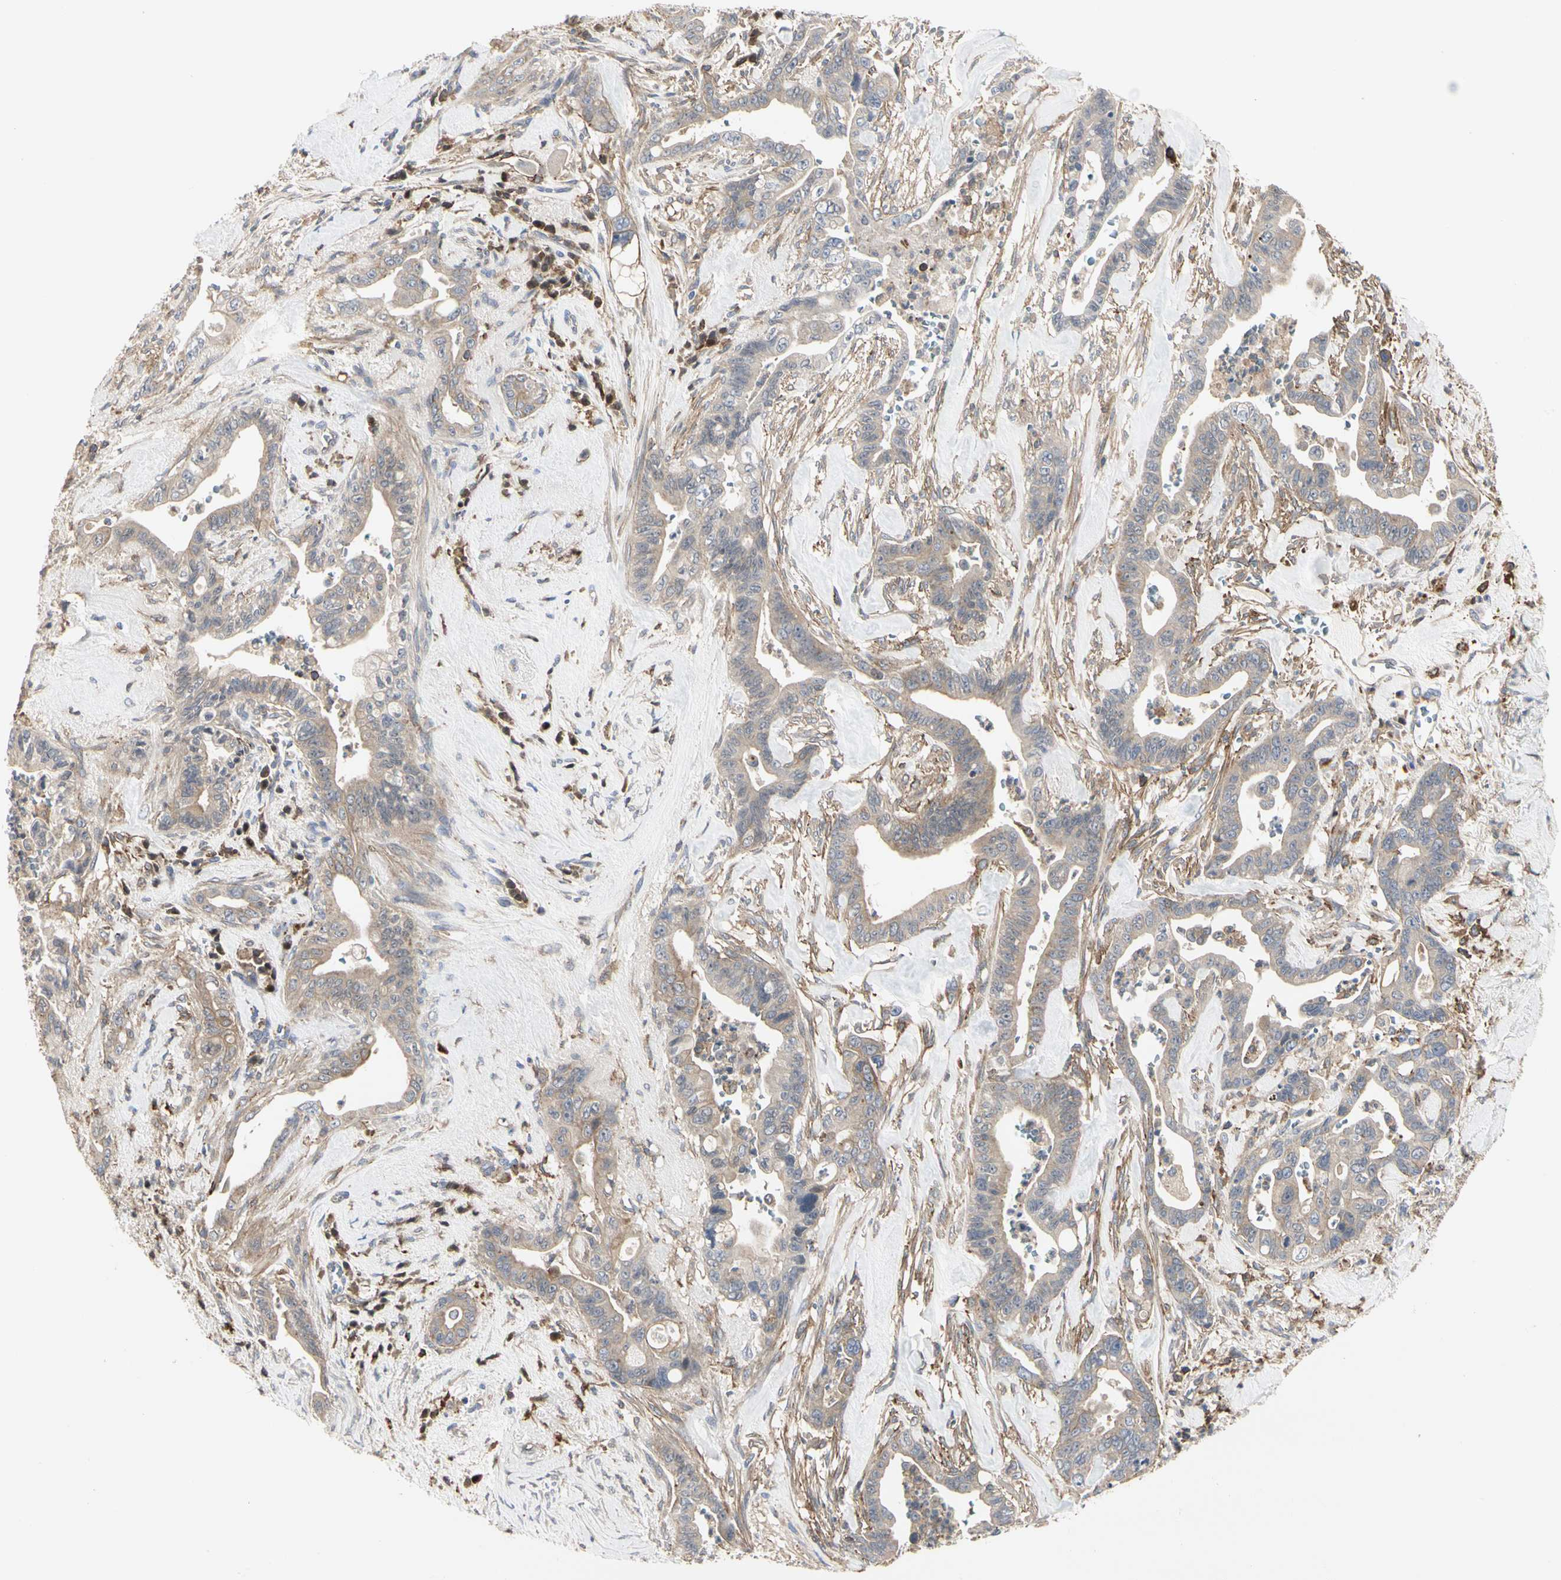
{"staining": {"intensity": "weak", "quantity": ">75%", "location": "cytoplasmic/membranous"}, "tissue": "pancreatic cancer", "cell_type": "Tumor cells", "image_type": "cancer", "snomed": [{"axis": "morphology", "description": "Adenocarcinoma, NOS"}, {"axis": "topography", "description": "Pancreas"}], "caption": "A brown stain shows weak cytoplasmic/membranous expression of a protein in pancreatic cancer tumor cells.", "gene": "NAPG", "patient": {"sex": "male", "age": 70}}